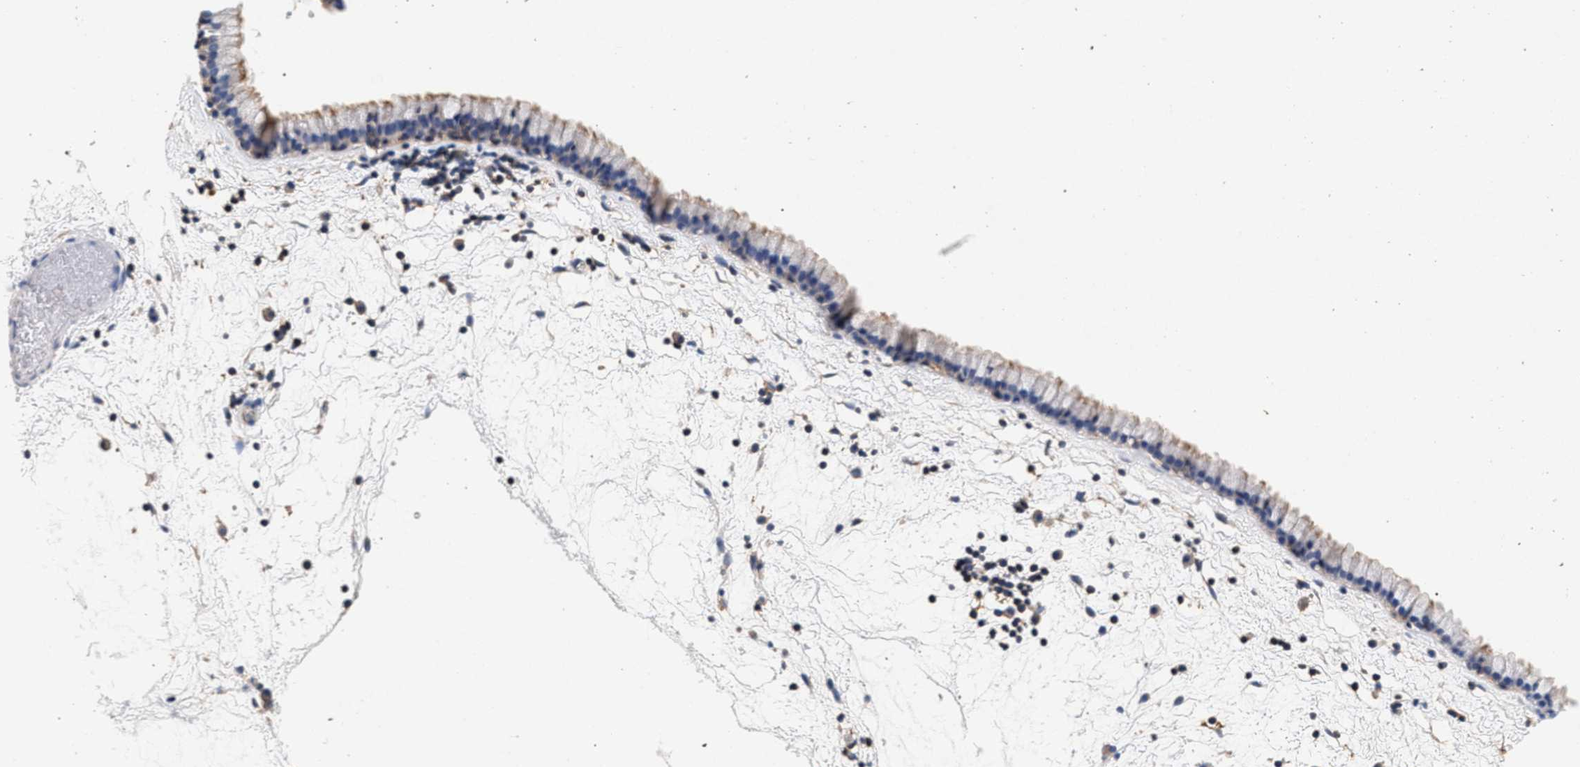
{"staining": {"intensity": "negative", "quantity": "none", "location": "none"}, "tissue": "nasopharynx", "cell_type": "Respiratory epithelial cells", "image_type": "normal", "snomed": [{"axis": "morphology", "description": "Normal tissue, NOS"}, {"axis": "morphology", "description": "Inflammation, NOS"}, {"axis": "topography", "description": "Nasopharynx"}], "caption": "IHC of normal nasopharynx demonstrates no positivity in respiratory epithelial cells. (Brightfield microscopy of DAB immunohistochemistry at high magnification).", "gene": "GNAI3", "patient": {"sex": "male", "age": 48}}